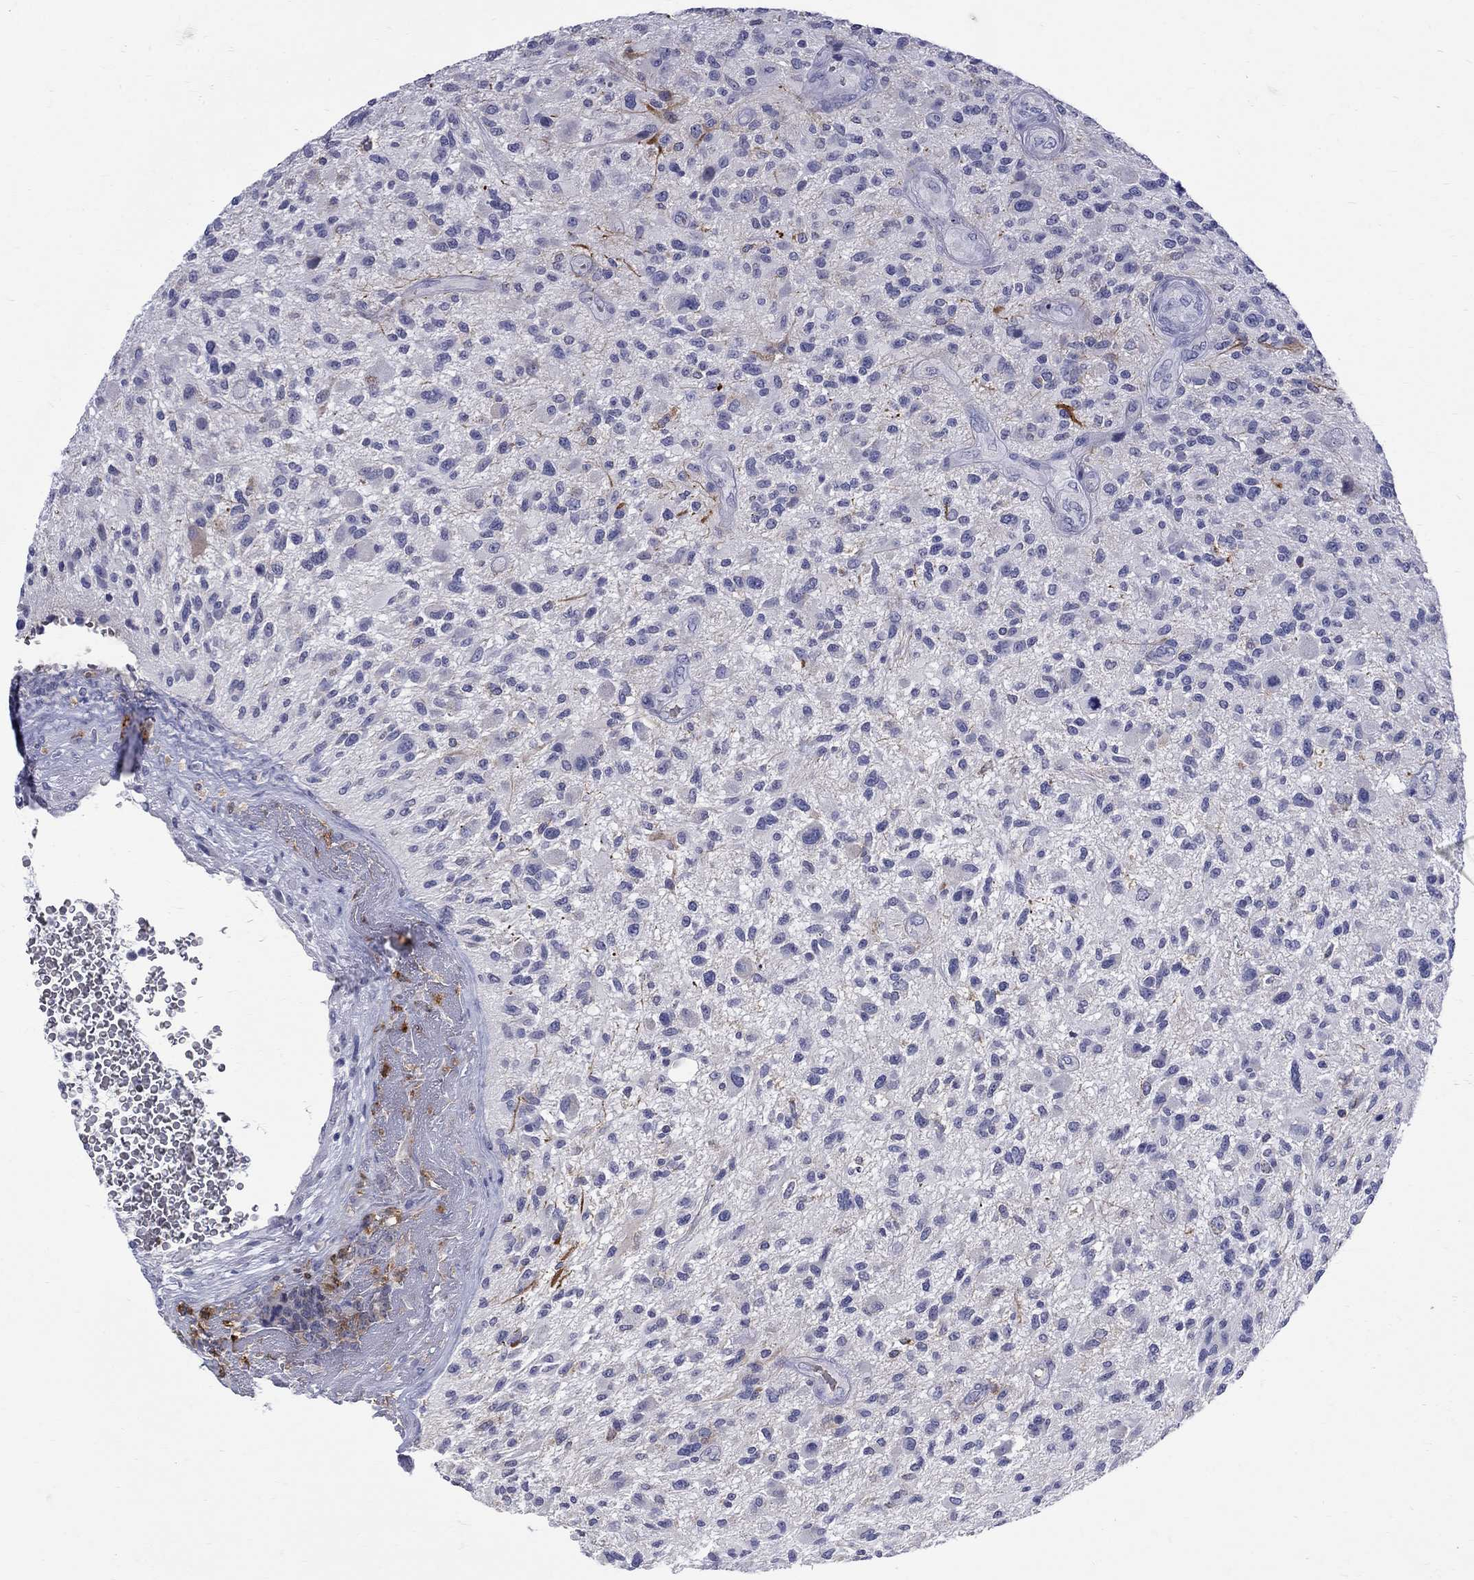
{"staining": {"intensity": "negative", "quantity": "none", "location": "none"}, "tissue": "glioma", "cell_type": "Tumor cells", "image_type": "cancer", "snomed": [{"axis": "morphology", "description": "Glioma, malignant, High grade"}, {"axis": "topography", "description": "Brain"}], "caption": "Immunohistochemical staining of human malignant glioma (high-grade) exhibits no significant staining in tumor cells.", "gene": "AGER", "patient": {"sex": "male", "age": 47}}